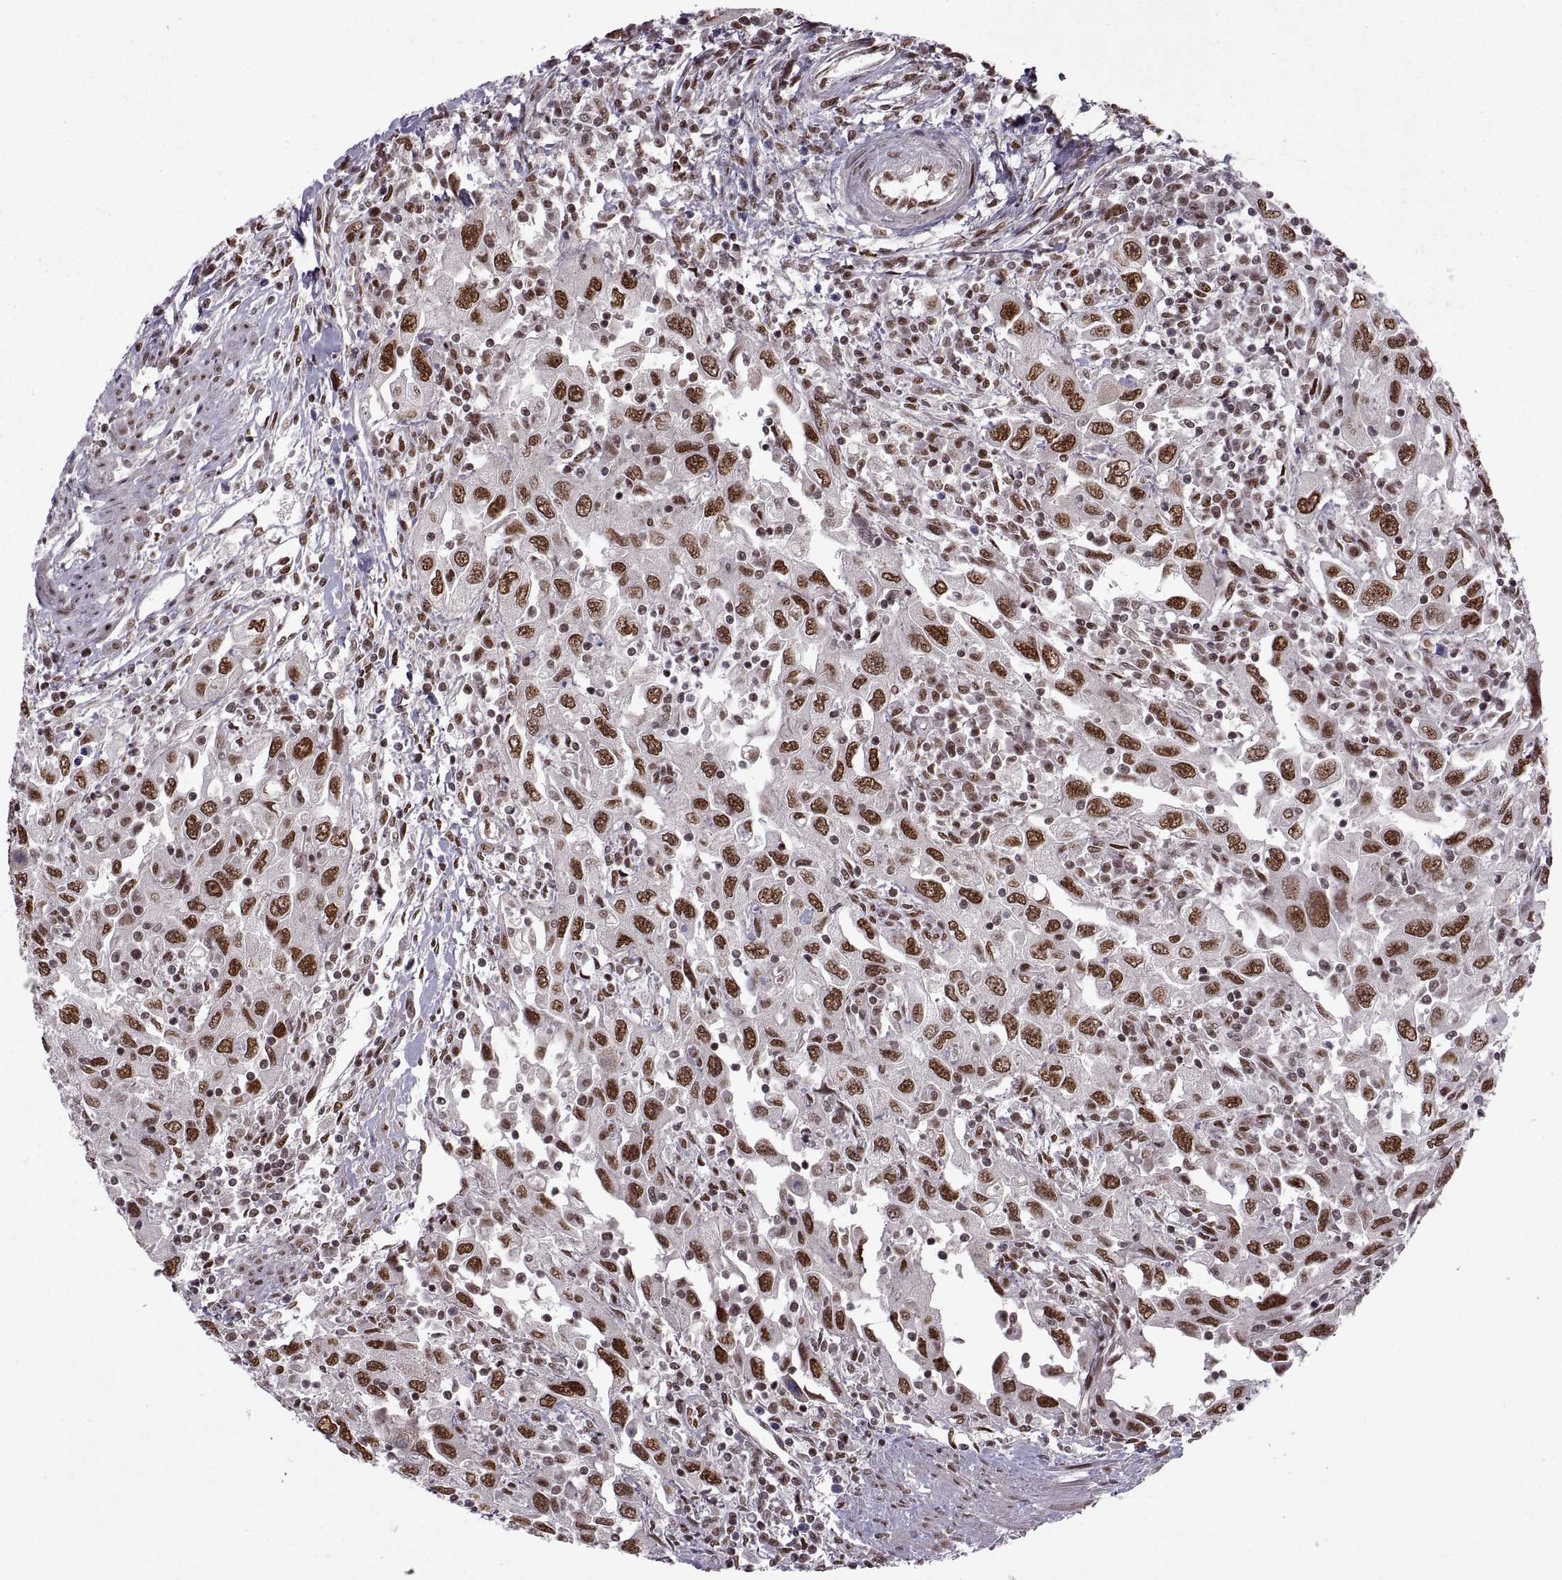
{"staining": {"intensity": "strong", "quantity": ">75%", "location": "nuclear"}, "tissue": "urothelial cancer", "cell_type": "Tumor cells", "image_type": "cancer", "snomed": [{"axis": "morphology", "description": "Urothelial carcinoma, High grade"}, {"axis": "topography", "description": "Urinary bladder"}], "caption": "Human urothelial carcinoma (high-grade) stained for a protein (brown) displays strong nuclear positive expression in approximately >75% of tumor cells.", "gene": "MT1E", "patient": {"sex": "male", "age": 76}}